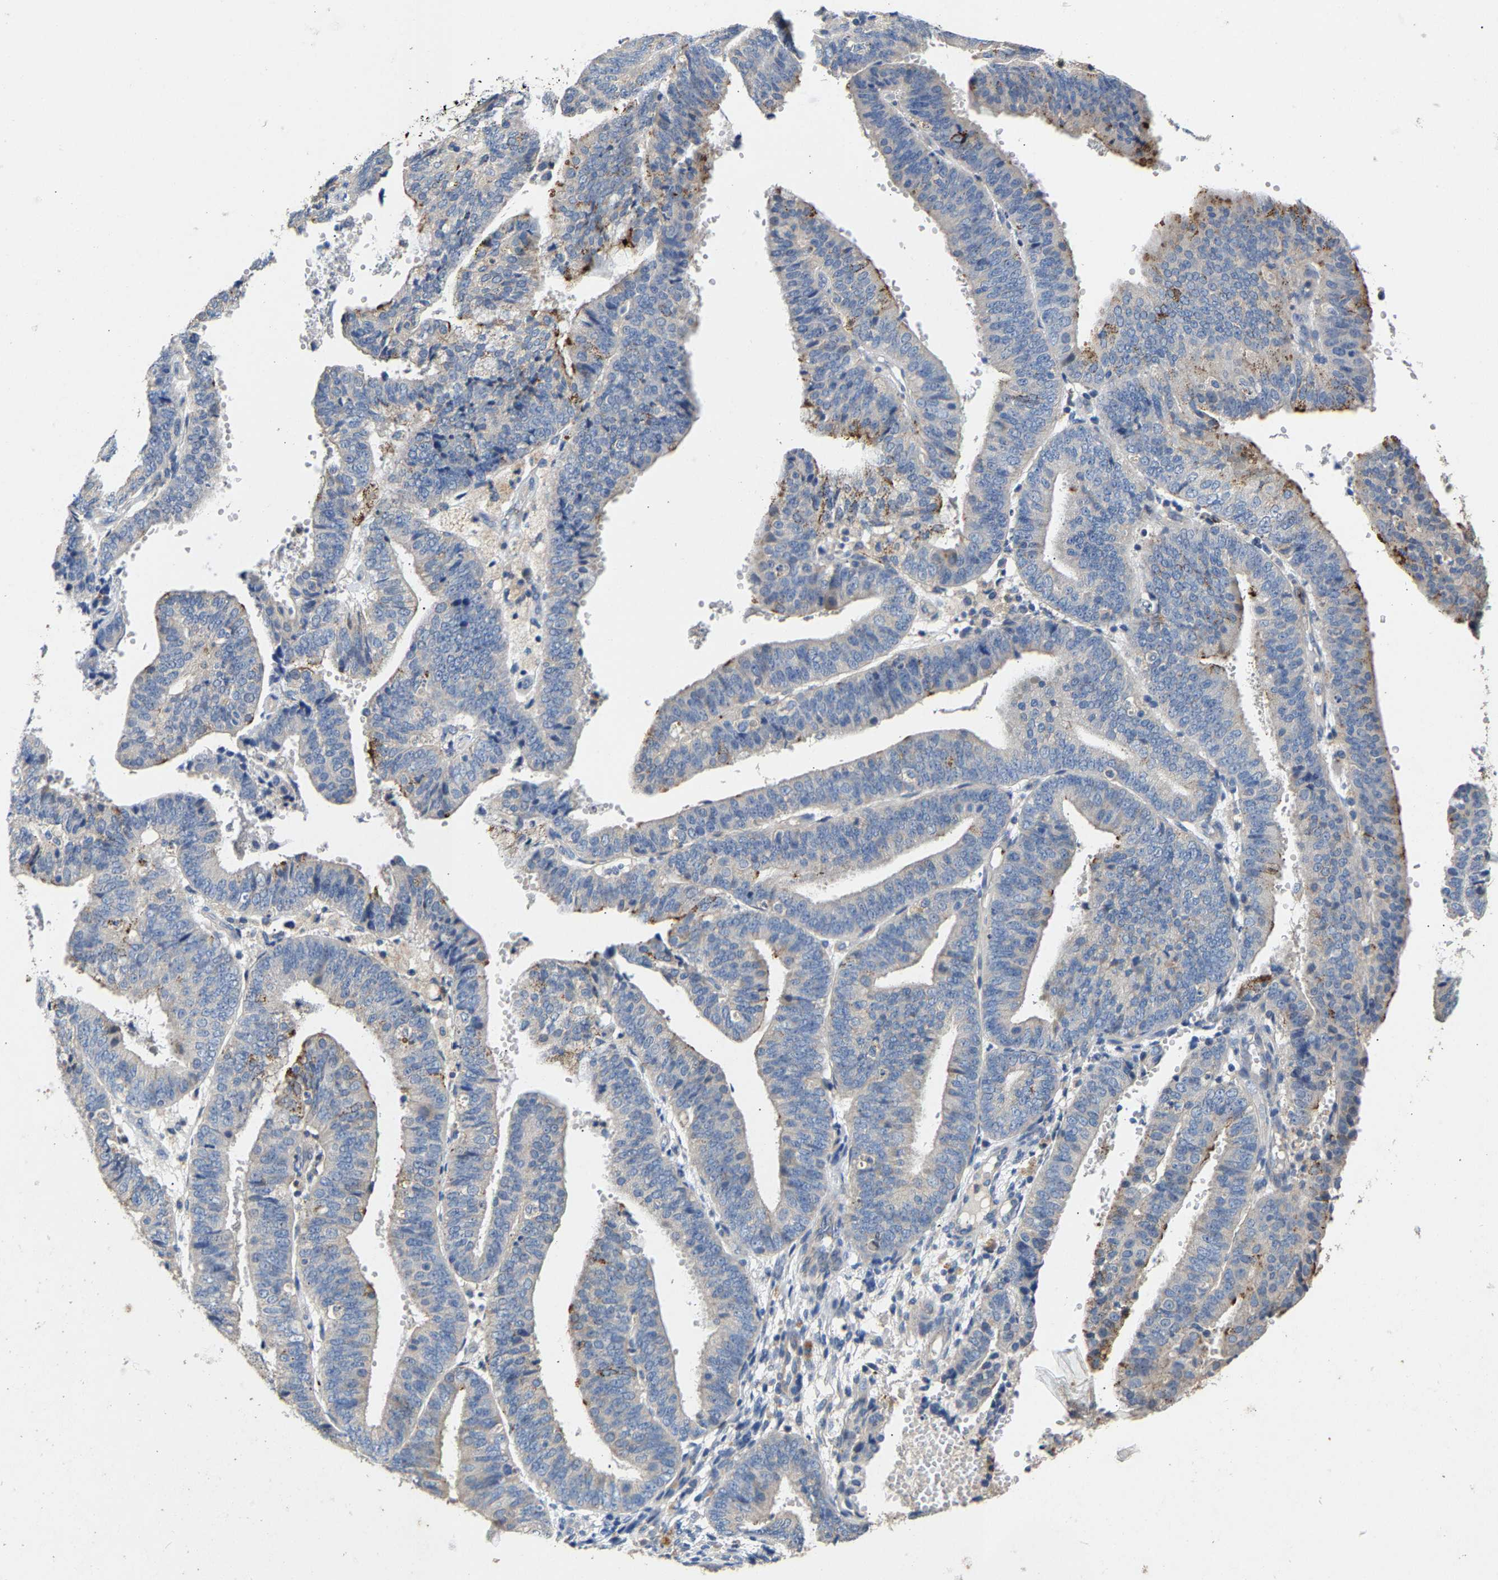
{"staining": {"intensity": "negative", "quantity": "none", "location": "none"}, "tissue": "endometrial cancer", "cell_type": "Tumor cells", "image_type": "cancer", "snomed": [{"axis": "morphology", "description": "Adenocarcinoma, NOS"}, {"axis": "topography", "description": "Endometrium"}], "caption": "The immunohistochemistry histopathology image has no significant expression in tumor cells of endometrial cancer tissue.", "gene": "CCDC171", "patient": {"sex": "female", "age": 63}}